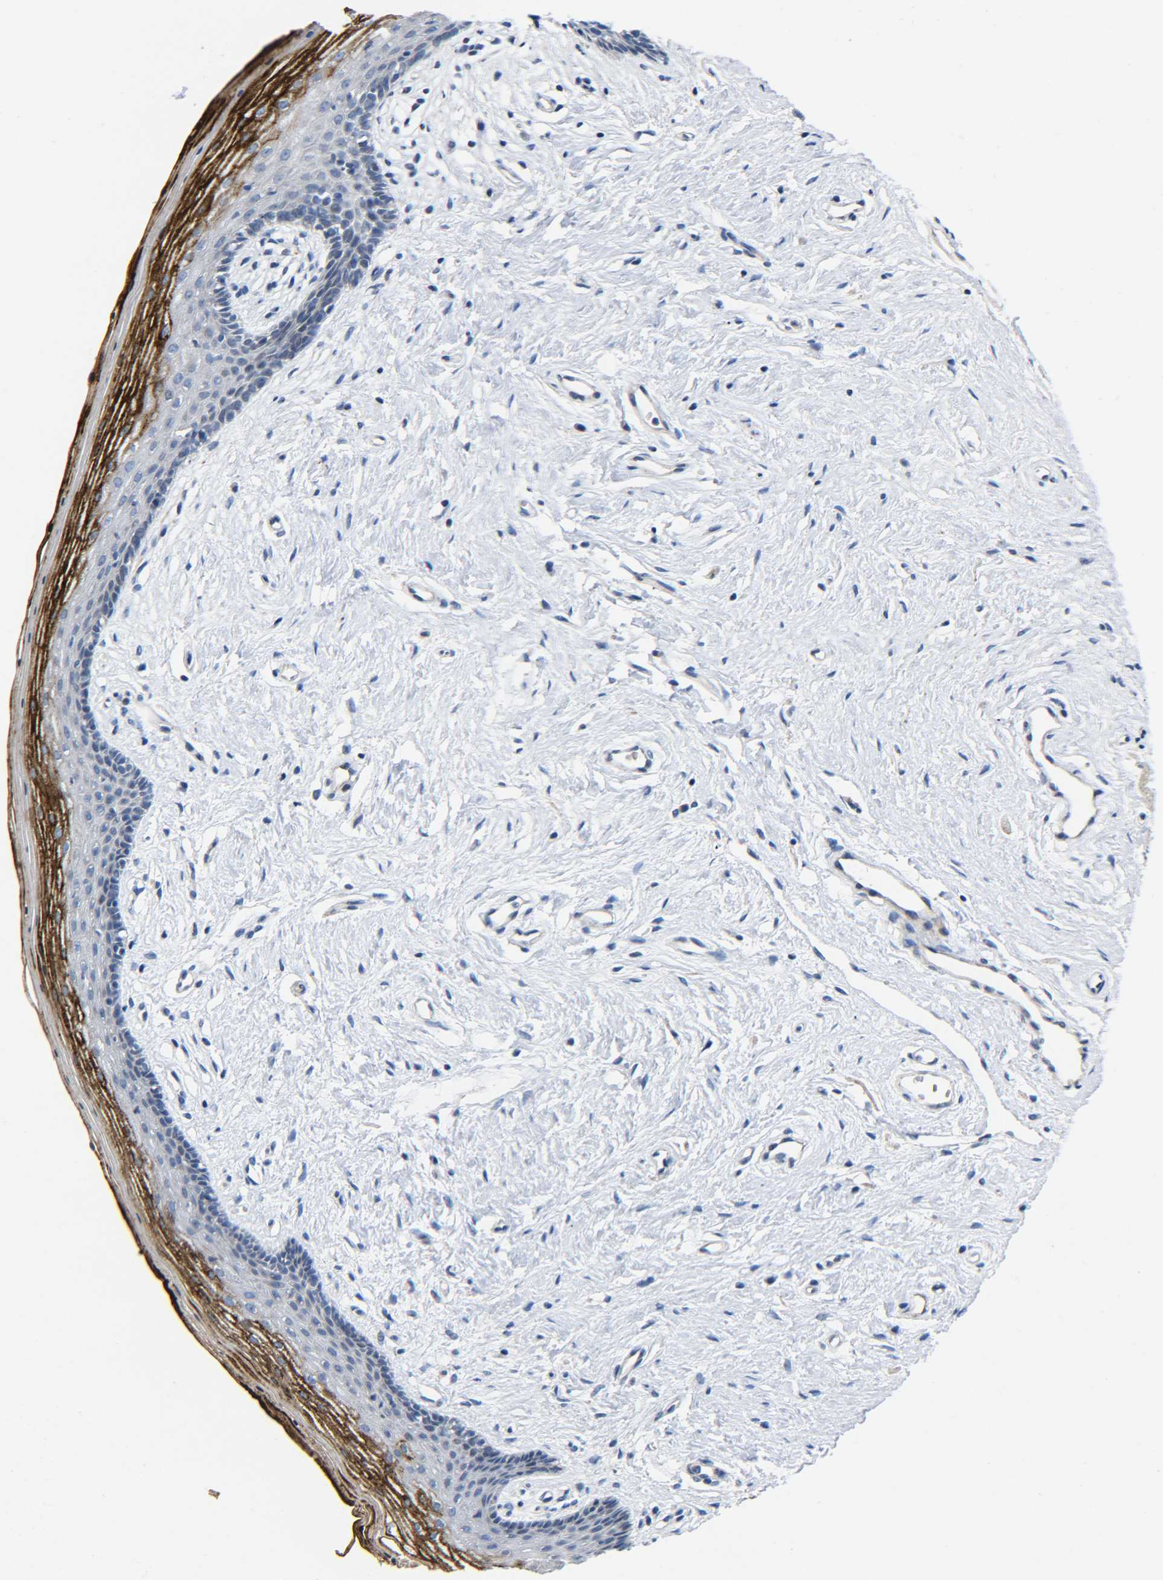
{"staining": {"intensity": "strong", "quantity": "25%-75%", "location": "cytoplasmic/membranous"}, "tissue": "vagina", "cell_type": "Squamous epithelial cells", "image_type": "normal", "snomed": [{"axis": "morphology", "description": "Normal tissue, NOS"}, {"axis": "topography", "description": "Vagina"}], "caption": "An IHC photomicrograph of benign tissue is shown. Protein staining in brown shows strong cytoplasmic/membranous positivity in vagina within squamous epithelial cells.", "gene": "CMTM1", "patient": {"sex": "female", "age": 44}}